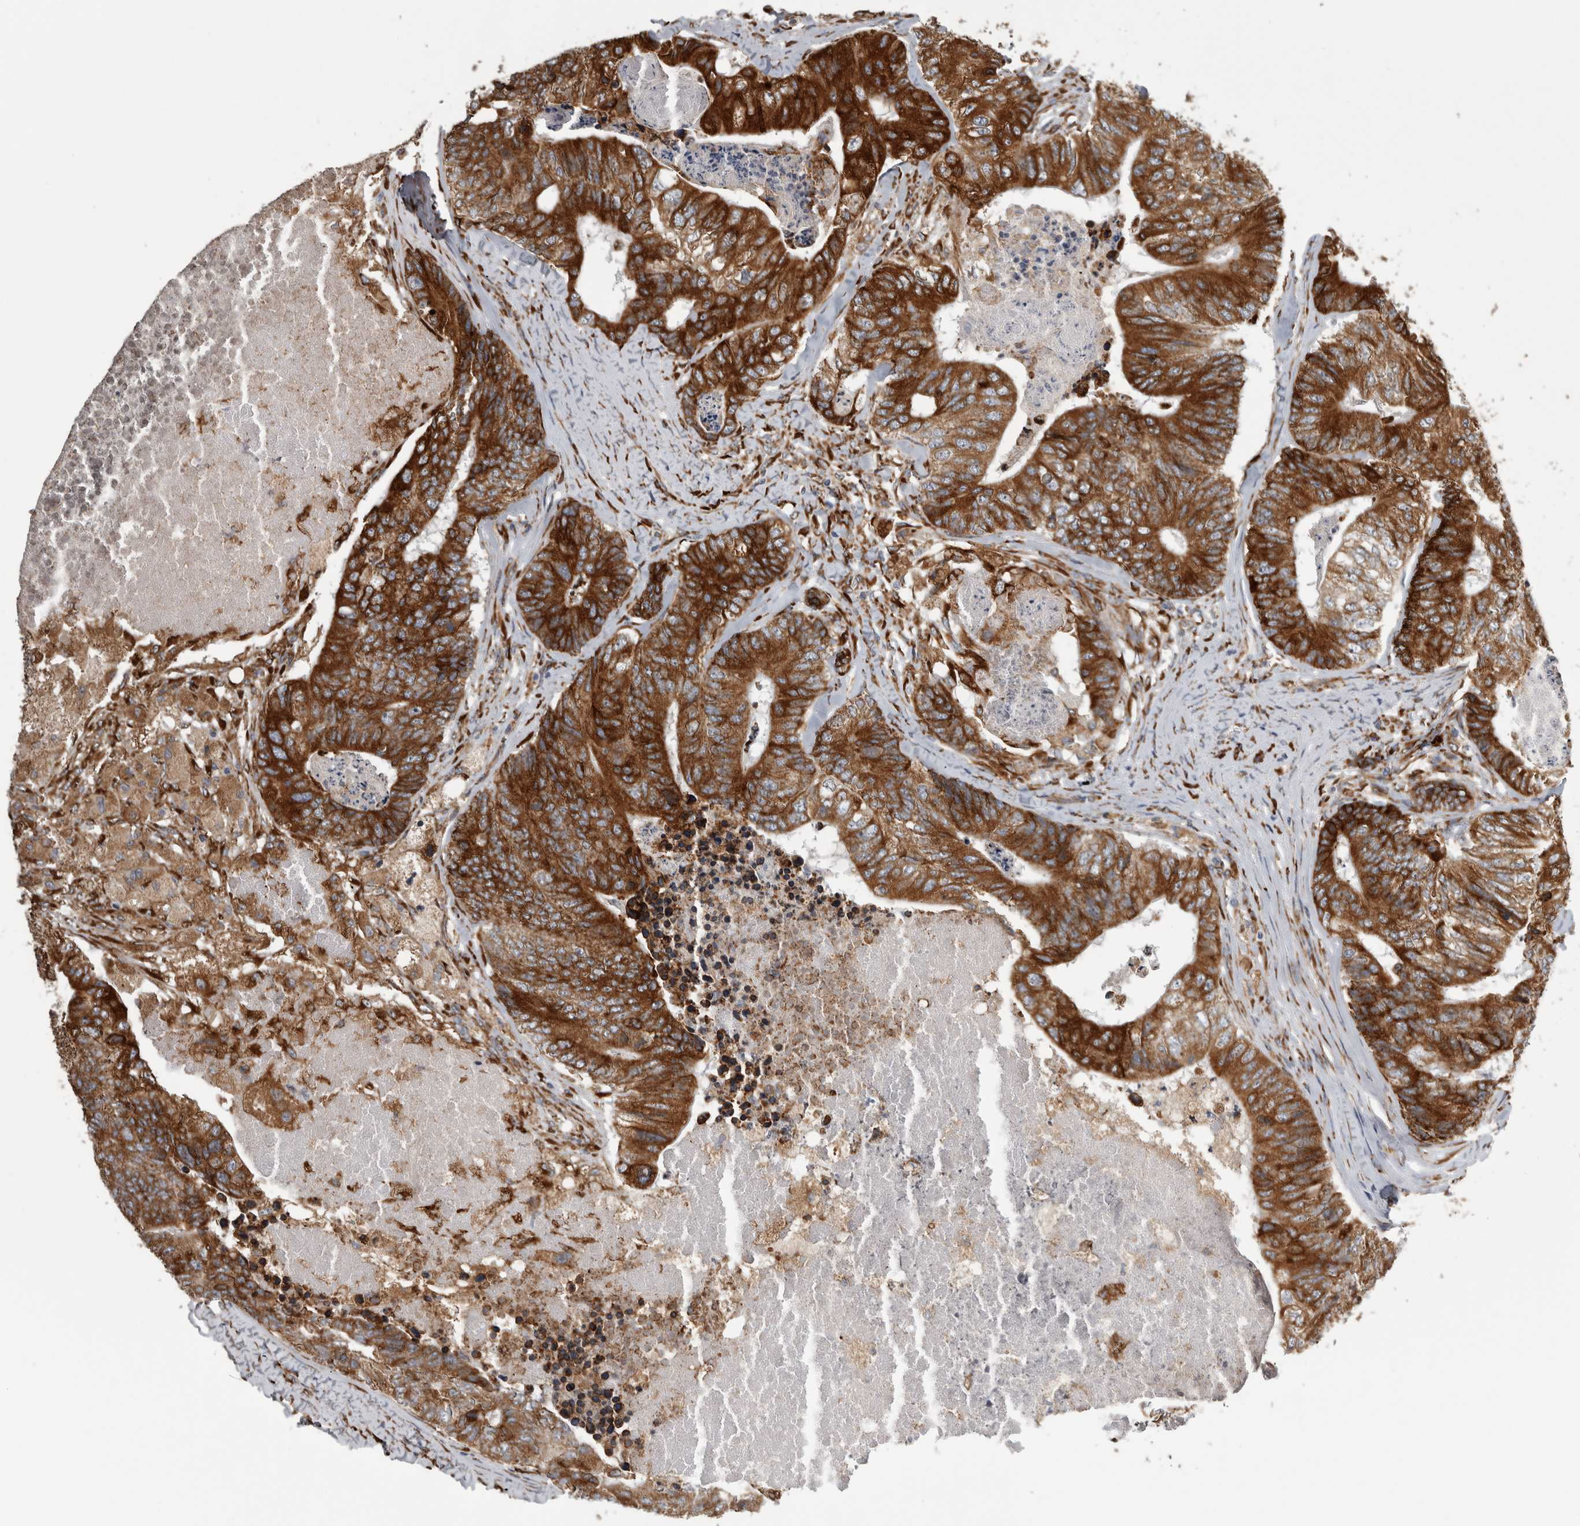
{"staining": {"intensity": "strong", "quantity": ">75%", "location": "cytoplasmic/membranous"}, "tissue": "colorectal cancer", "cell_type": "Tumor cells", "image_type": "cancer", "snomed": [{"axis": "morphology", "description": "Adenocarcinoma, NOS"}, {"axis": "topography", "description": "Colon"}], "caption": "A high amount of strong cytoplasmic/membranous positivity is identified in approximately >75% of tumor cells in colorectal adenocarcinoma tissue.", "gene": "FHIP2B", "patient": {"sex": "female", "age": 67}}